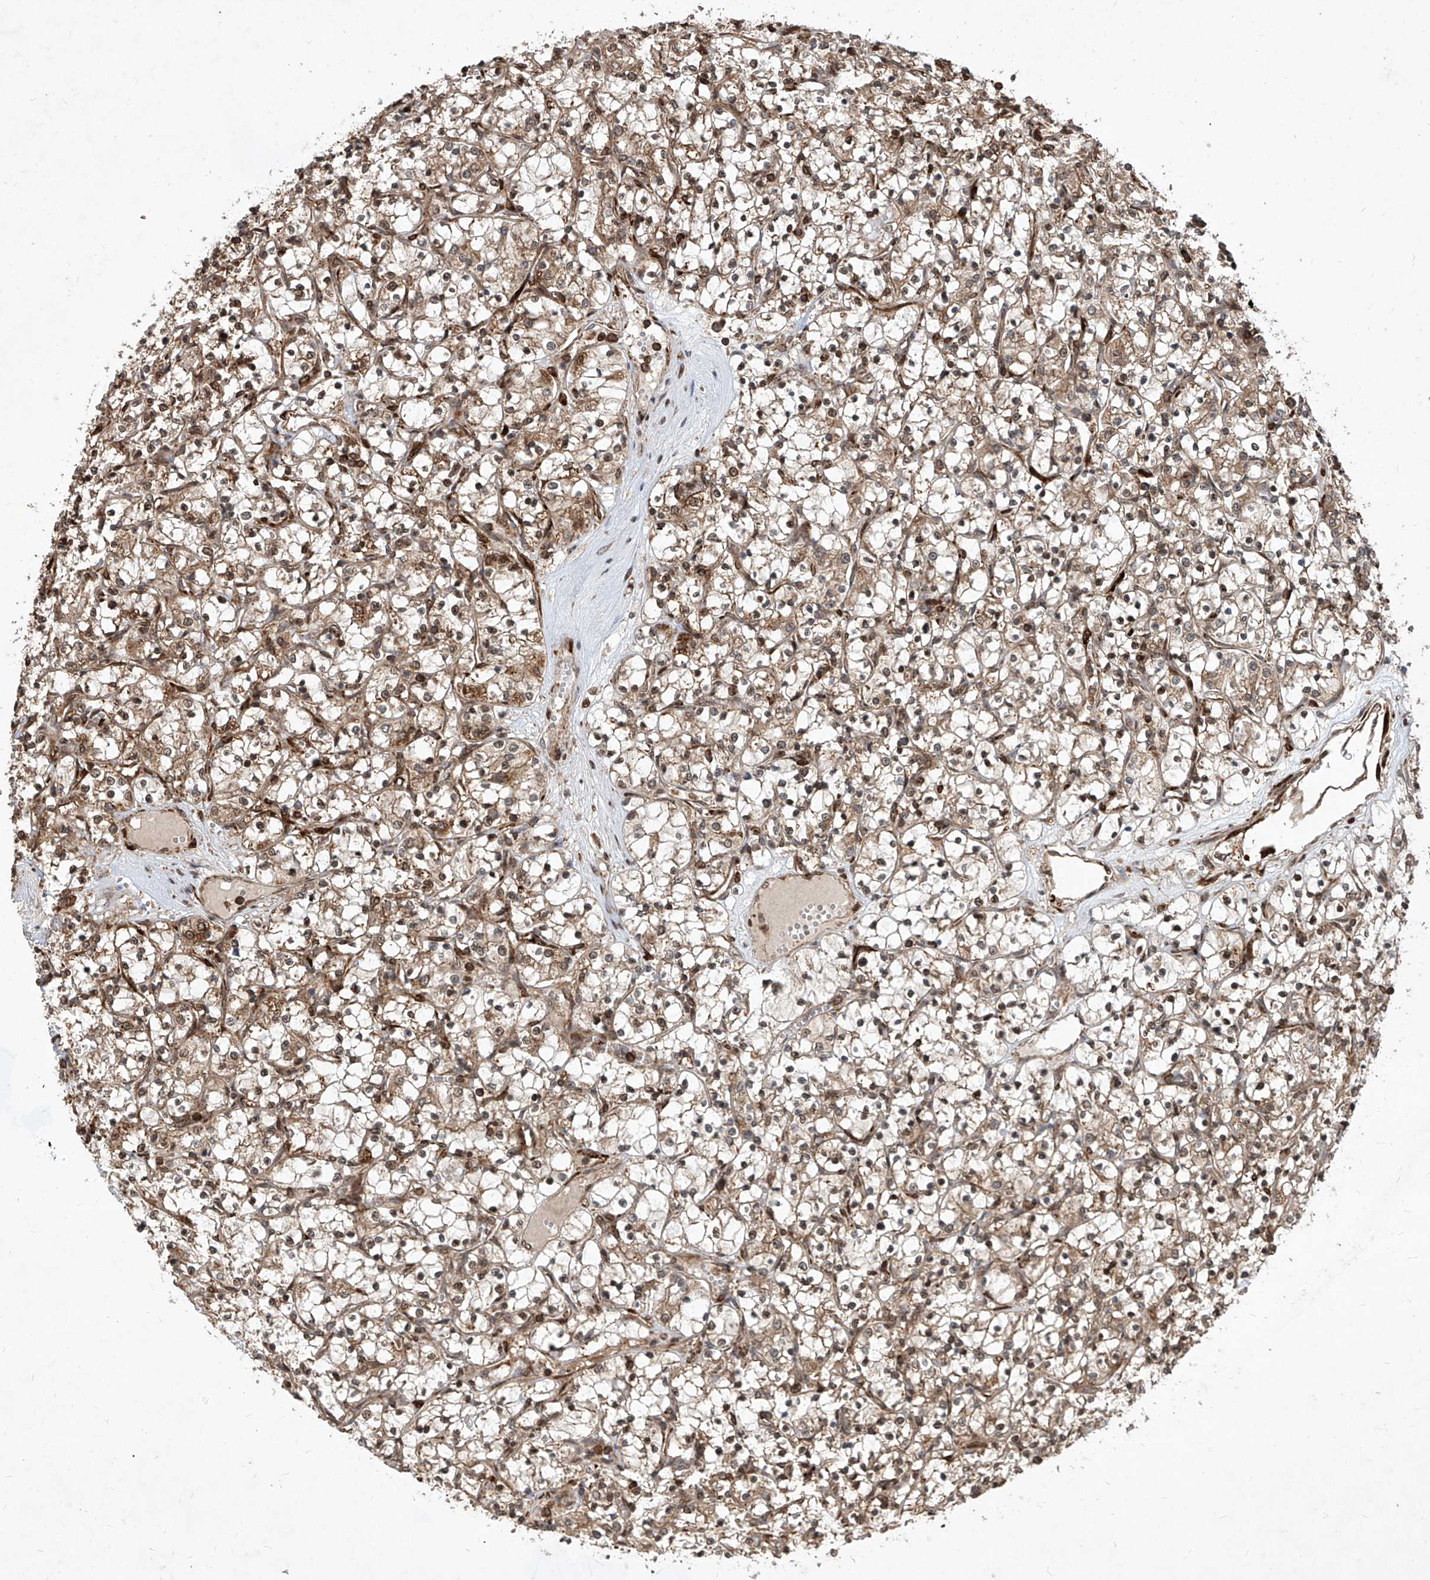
{"staining": {"intensity": "moderate", "quantity": ">75%", "location": "cytoplasmic/membranous,nuclear"}, "tissue": "renal cancer", "cell_type": "Tumor cells", "image_type": "cancer", "snomed": [{"axis": "morphology", "description": "Adenocarcinoma, NOS"}, {"axis": "topography", "description": "Kidney"}], "caption": "Immunohistochemistry (IHC) staining of renal adenocarcinoma, which shows medium levels of moderate cytoplasmic/membranous and nuclear positivity in approximately >75% of tumor cells indicating moderate cytoplasmic/membranous and nuclear protein expression. The staining was performed using DAB (3,3'-diaminobenzidine) (brown) for protein detection and nuclei were counterstained in hematoxylin (blue).", "gene": "MAGED2", "patient": {"sex": "female", "age": 69}}